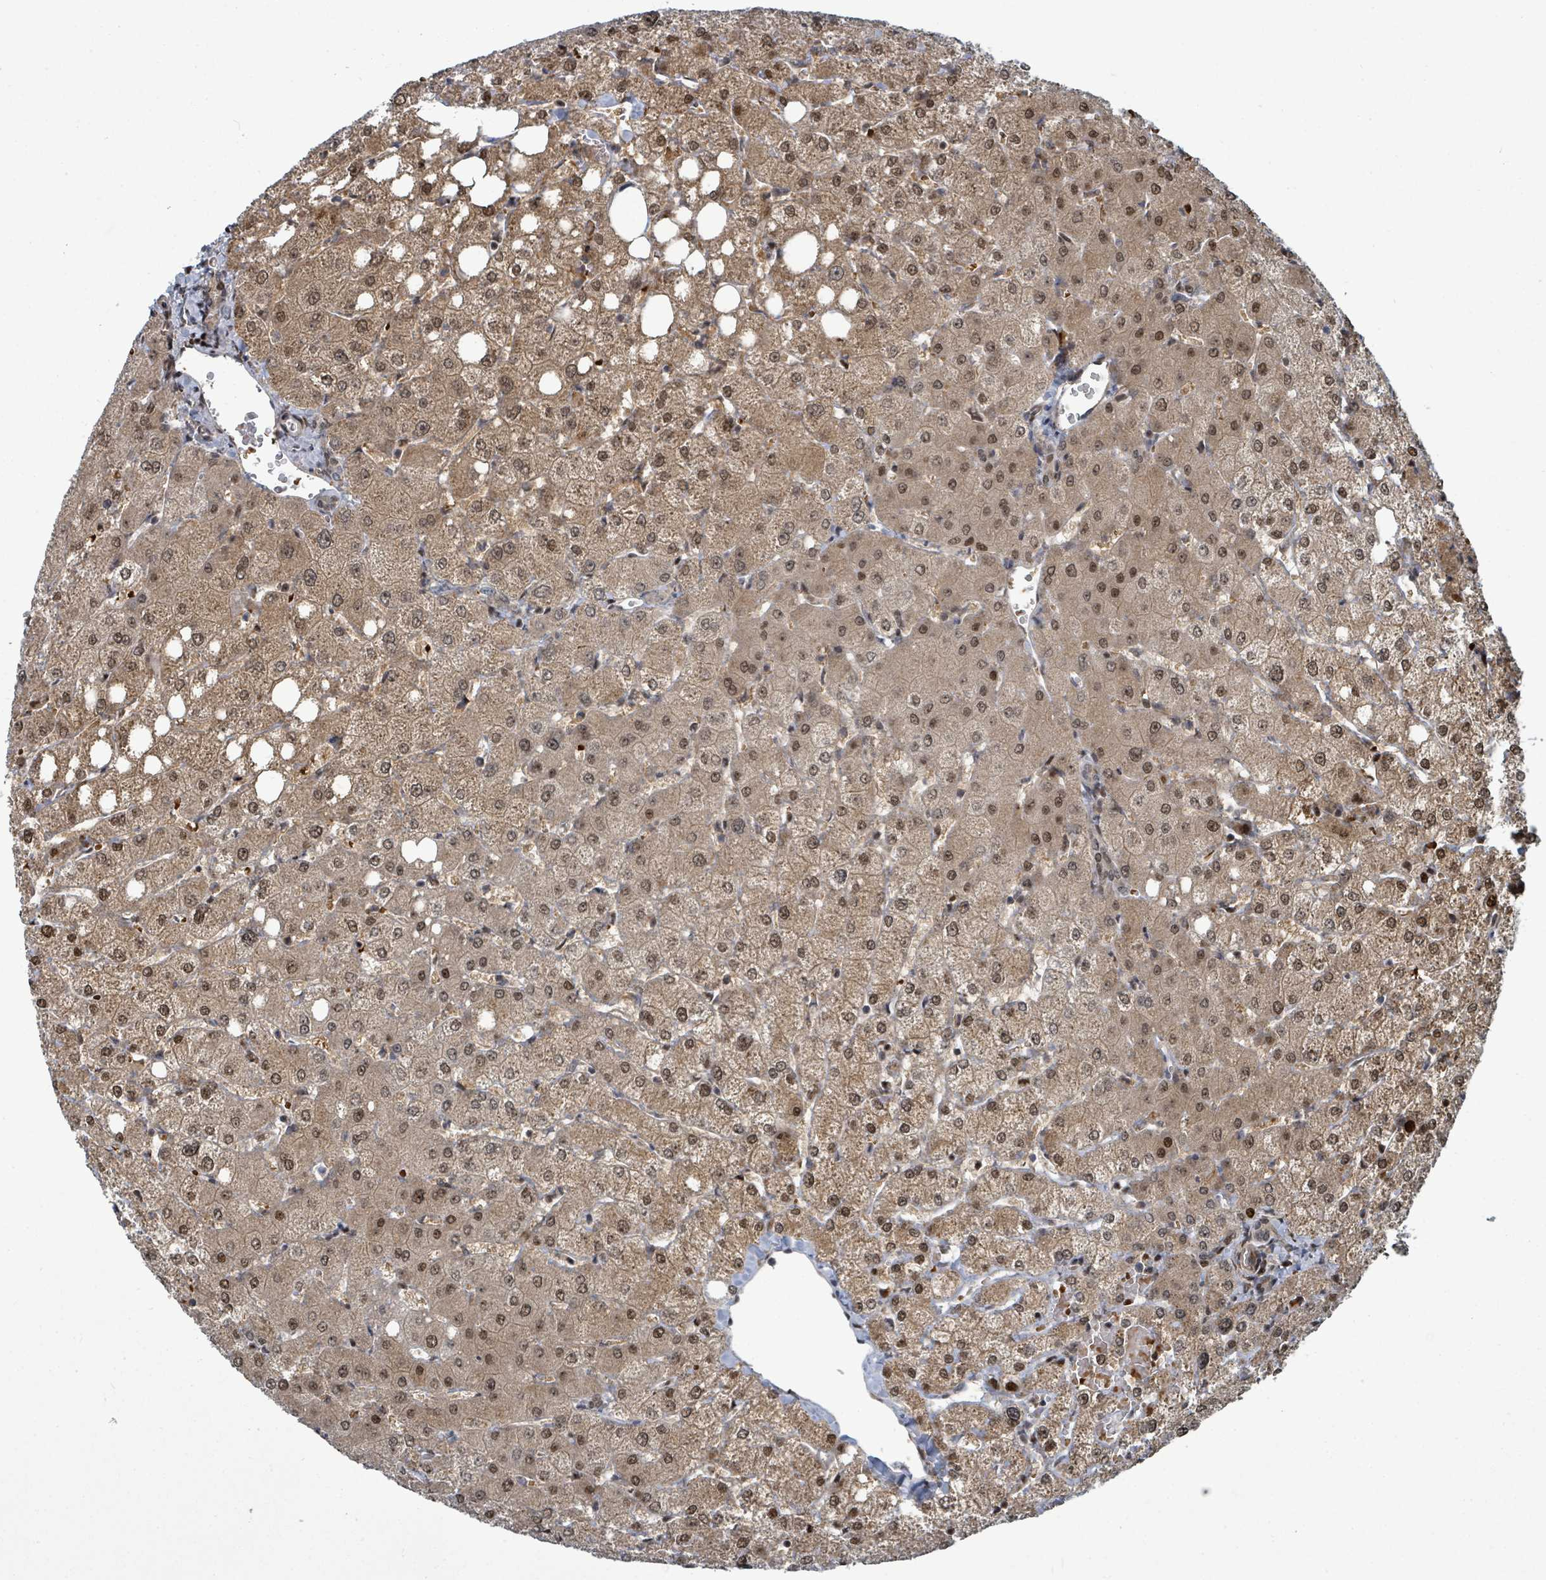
{"staining": {"intensity": "weak", "quantity": "25%-75%", "location": "nuclear"}, "tissue": "liver", "cell_type": "Cholangiocytes", "image_type": "normal", "snomed": [{"axis": "morphology", "description": "Normal tissue, NOS"}, {"axis": "topography", "description": "Liver"}], "caption": "Immunohistochemistry of unremarkable liver displays low levels of weak nuclear positivity in about 25%-75% of cholangiocytes.", "gene": "TRDMT1", "patient": {"sex": "female", "age": 54}}